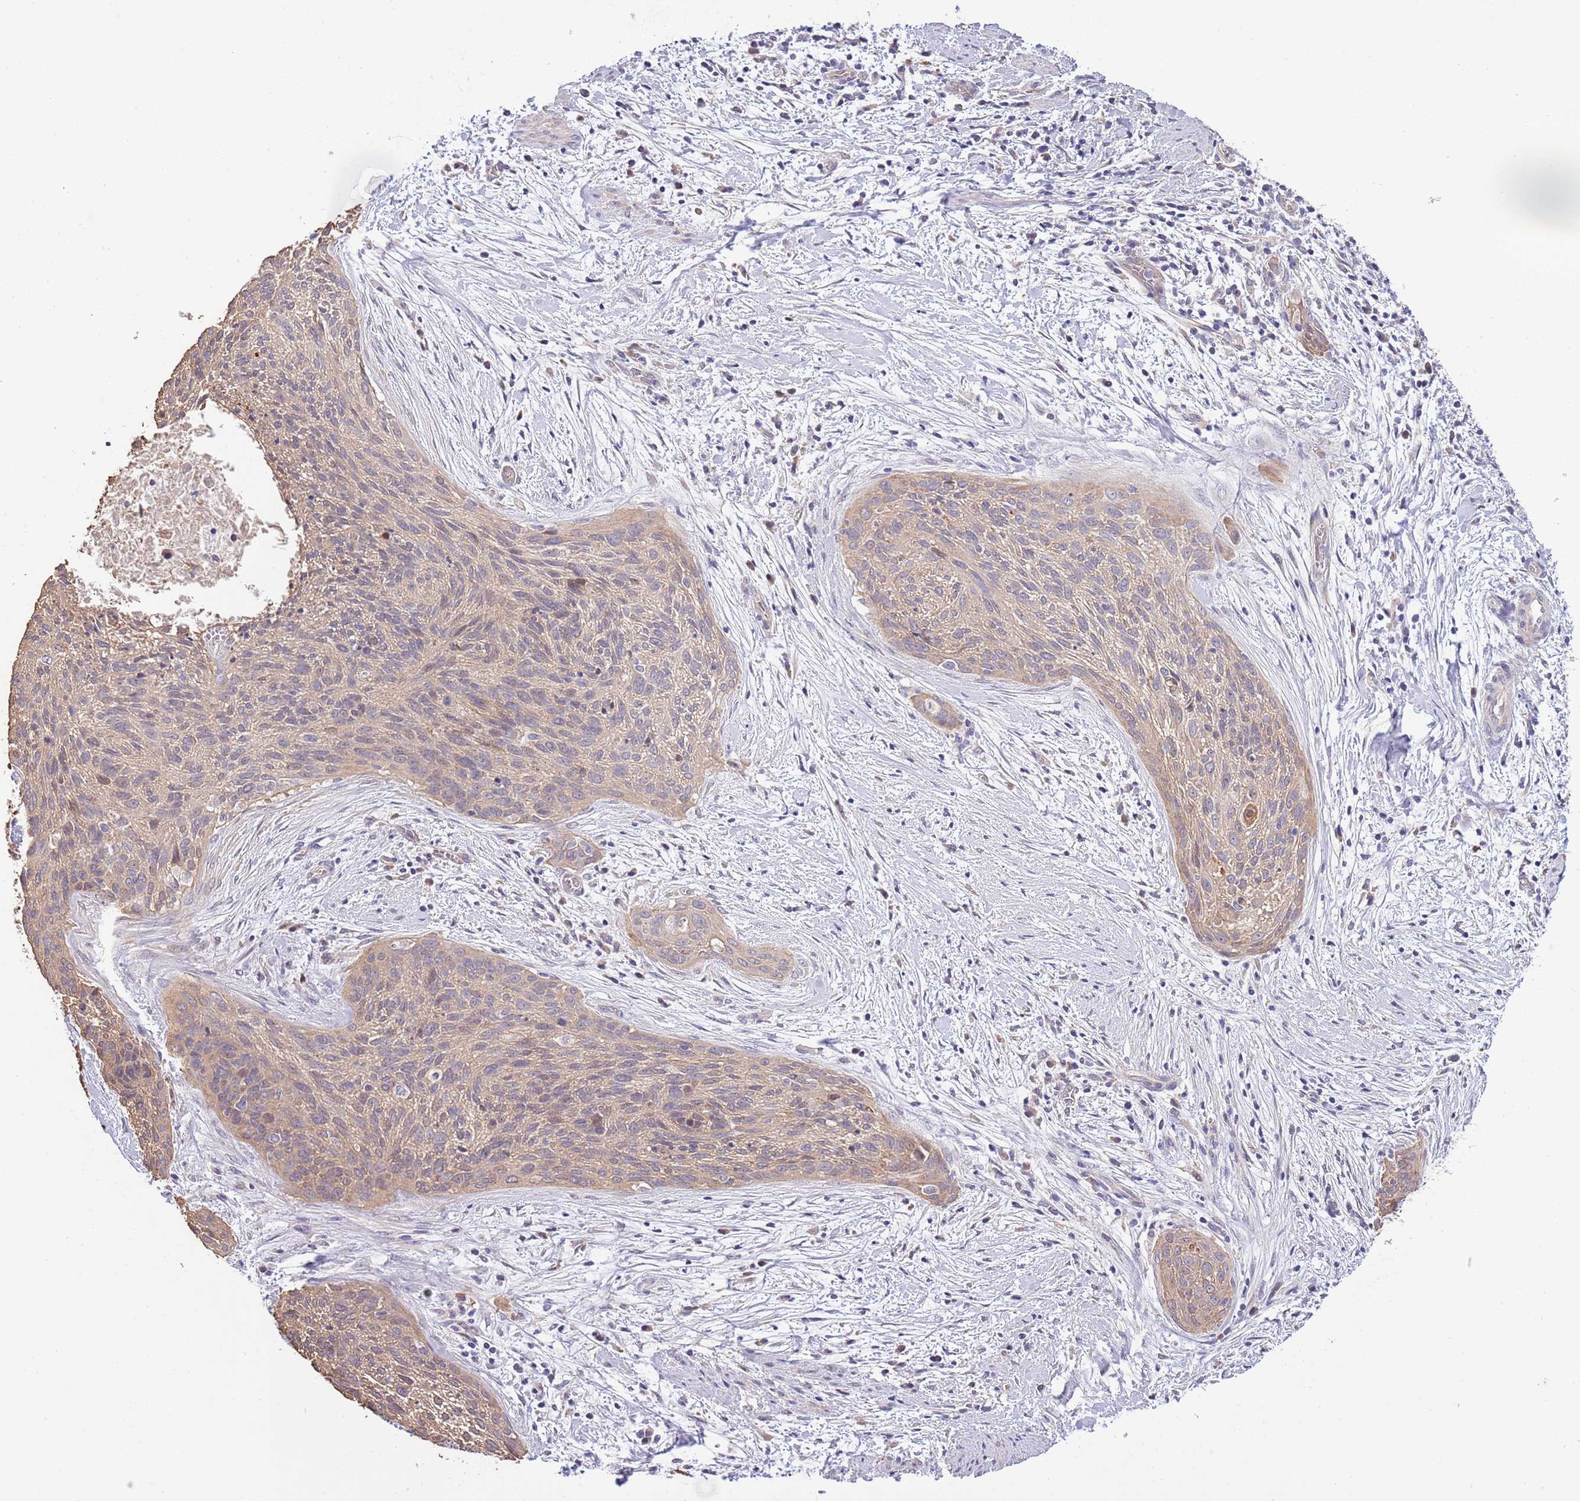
{"staining": {"intensity": "weak", "quantity": ">75%", "location": "cytoplasmic/membranous"}, "tissue": "cervical cancer", "cell_type": "Tumor cells", "image_type": "cancer", "snomed": [{"axis": "morphology", "description": "Squamous cell carcinoma, NOS"}, {"axis": "topography", "description": "Cervix"}], "caption": "An image of human cervical squamous cell carcinoma stained for a protein exhibits weak cytoplasmic/membranous brown staining in tumor cells. (brown staining indicates protein expression, while blue staining denotes nuclei).", "gene": "LIPJ", "patient": {"sex": "female", "age": 55}}